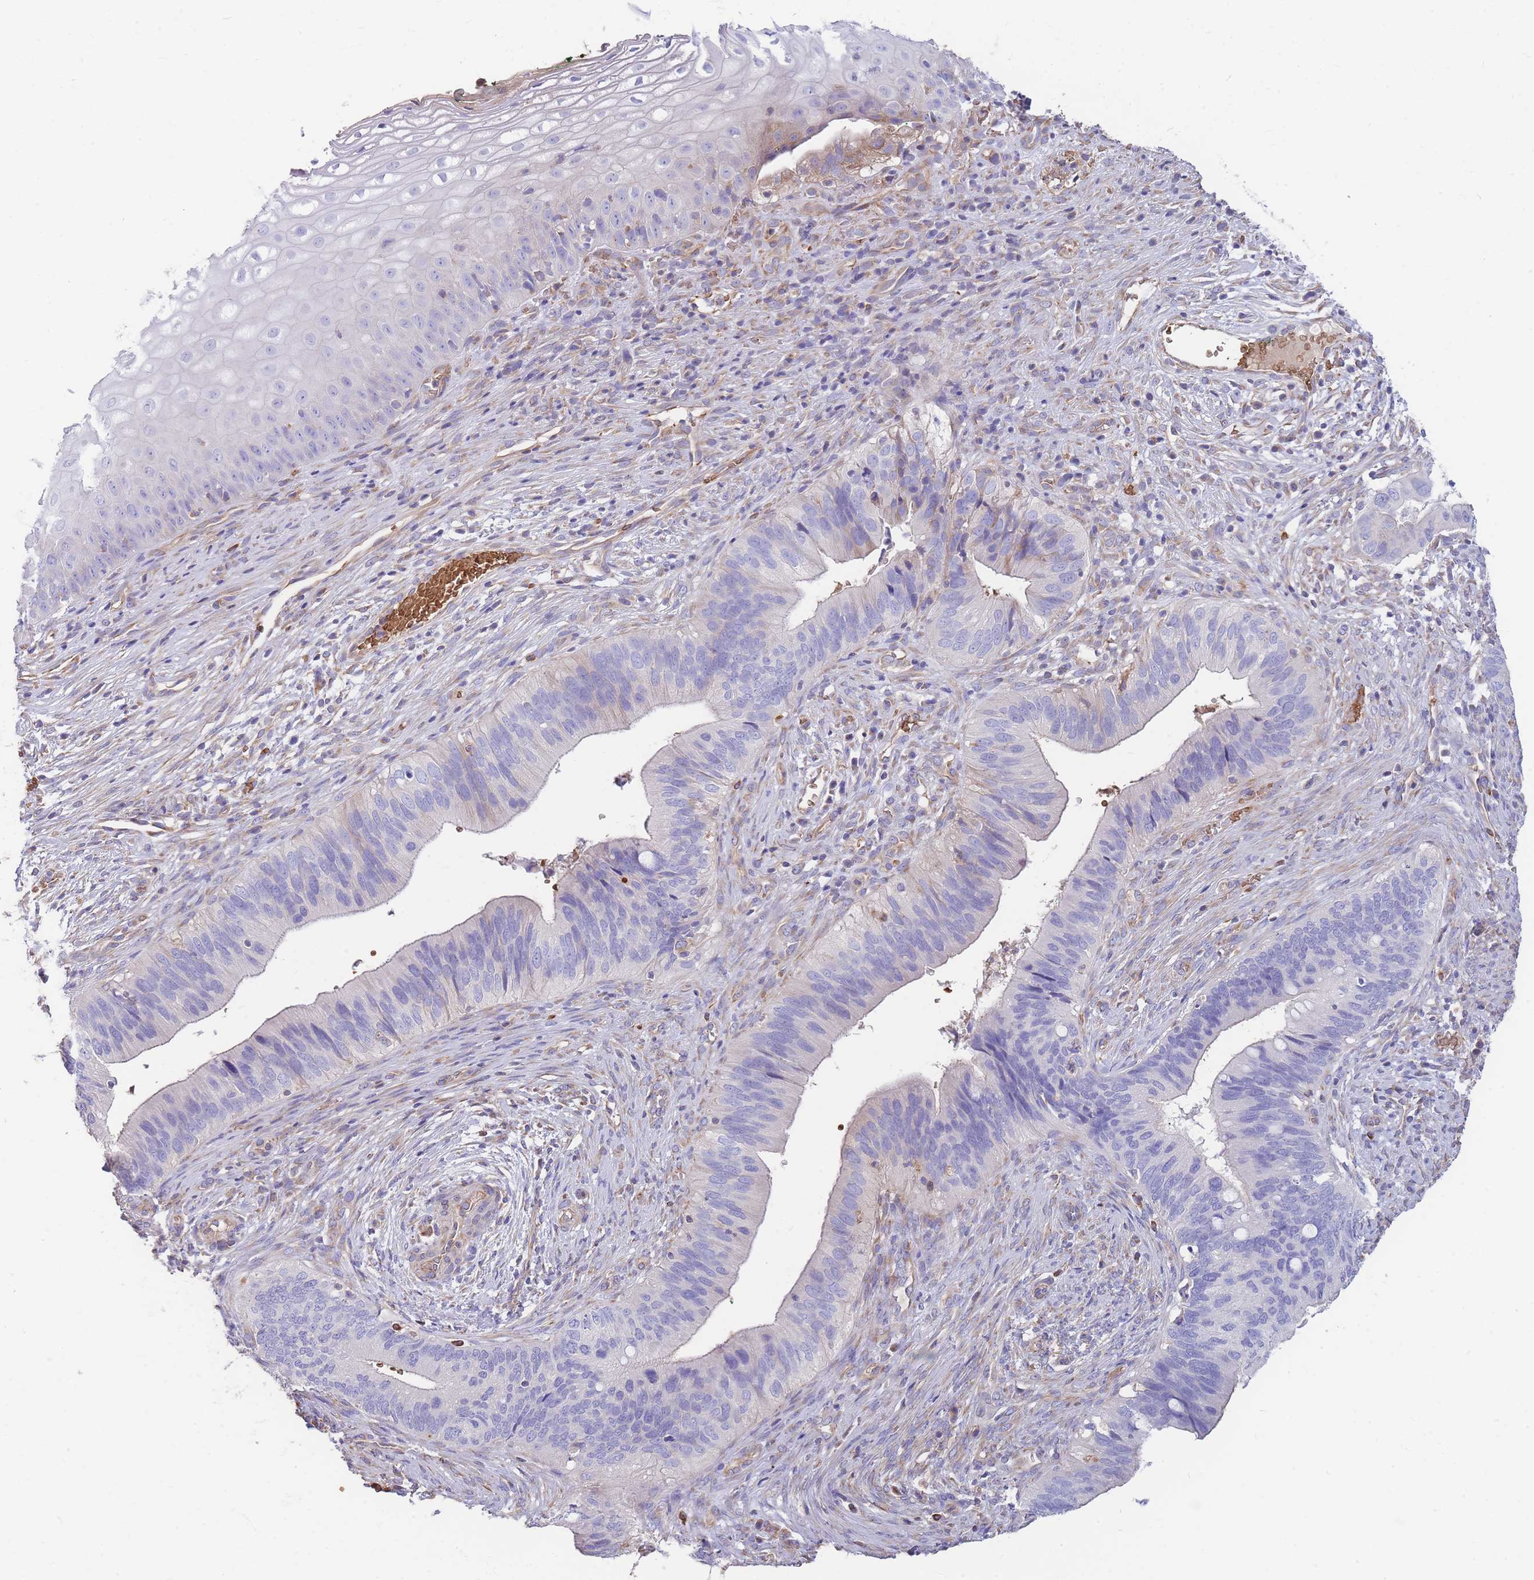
{"staining": {"intensity": "negative", "quantity": "none", "location": "none"}, "tissue": "cervical cancer", "cell_type": "Tumor cells", "image_type": "cancer", "snomed": [{"axis": "morphology", "description": "Adenocarcinoma, NOS"}, {"axis": "topography", "description": "Cervix"}], "caption": "Tumor cells show no significant protein expression in adenocarcinoma (cervical). (DAB immunohistochemistry (IHC) visualized using brightfield microscopy, high magnification).", "gene": "ANKRD53", "patient": {"sex": "female", "age": 42}}